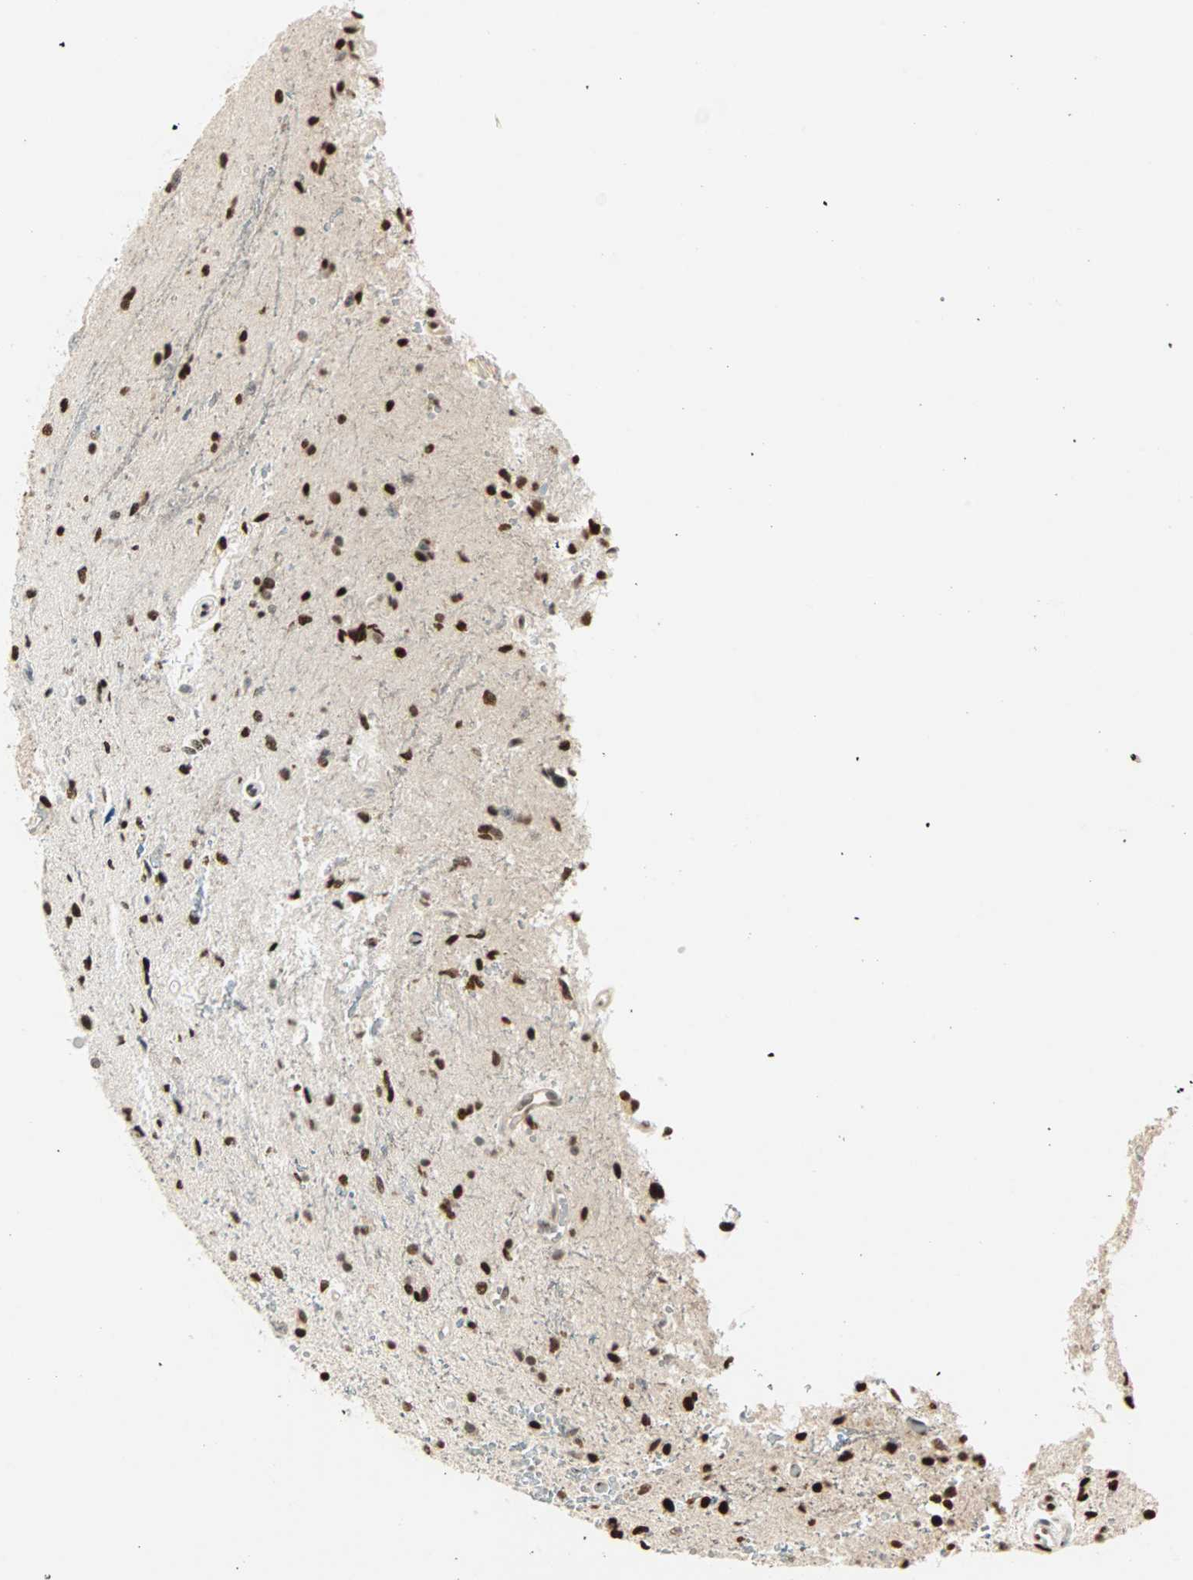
{"staining": {"intensity": "strong", "quantity": ">75%", "location": "nuclear"}, "tissue": "glioma", "cell_type": "Tumor cells", "image_type": "cancer", "snomed": [{"axis": "morphology", "description": "Glioma, malignant, High grade"}, {"axis": "topography", "description": "Brain"}], "caption": "Tumor cells demonstrate high levels of strong nuclear expression in approximately >75% of cells in malignant glioma (high-grade).", "gene": "BLM", "patient": {"sex": "male", "age": 47}}